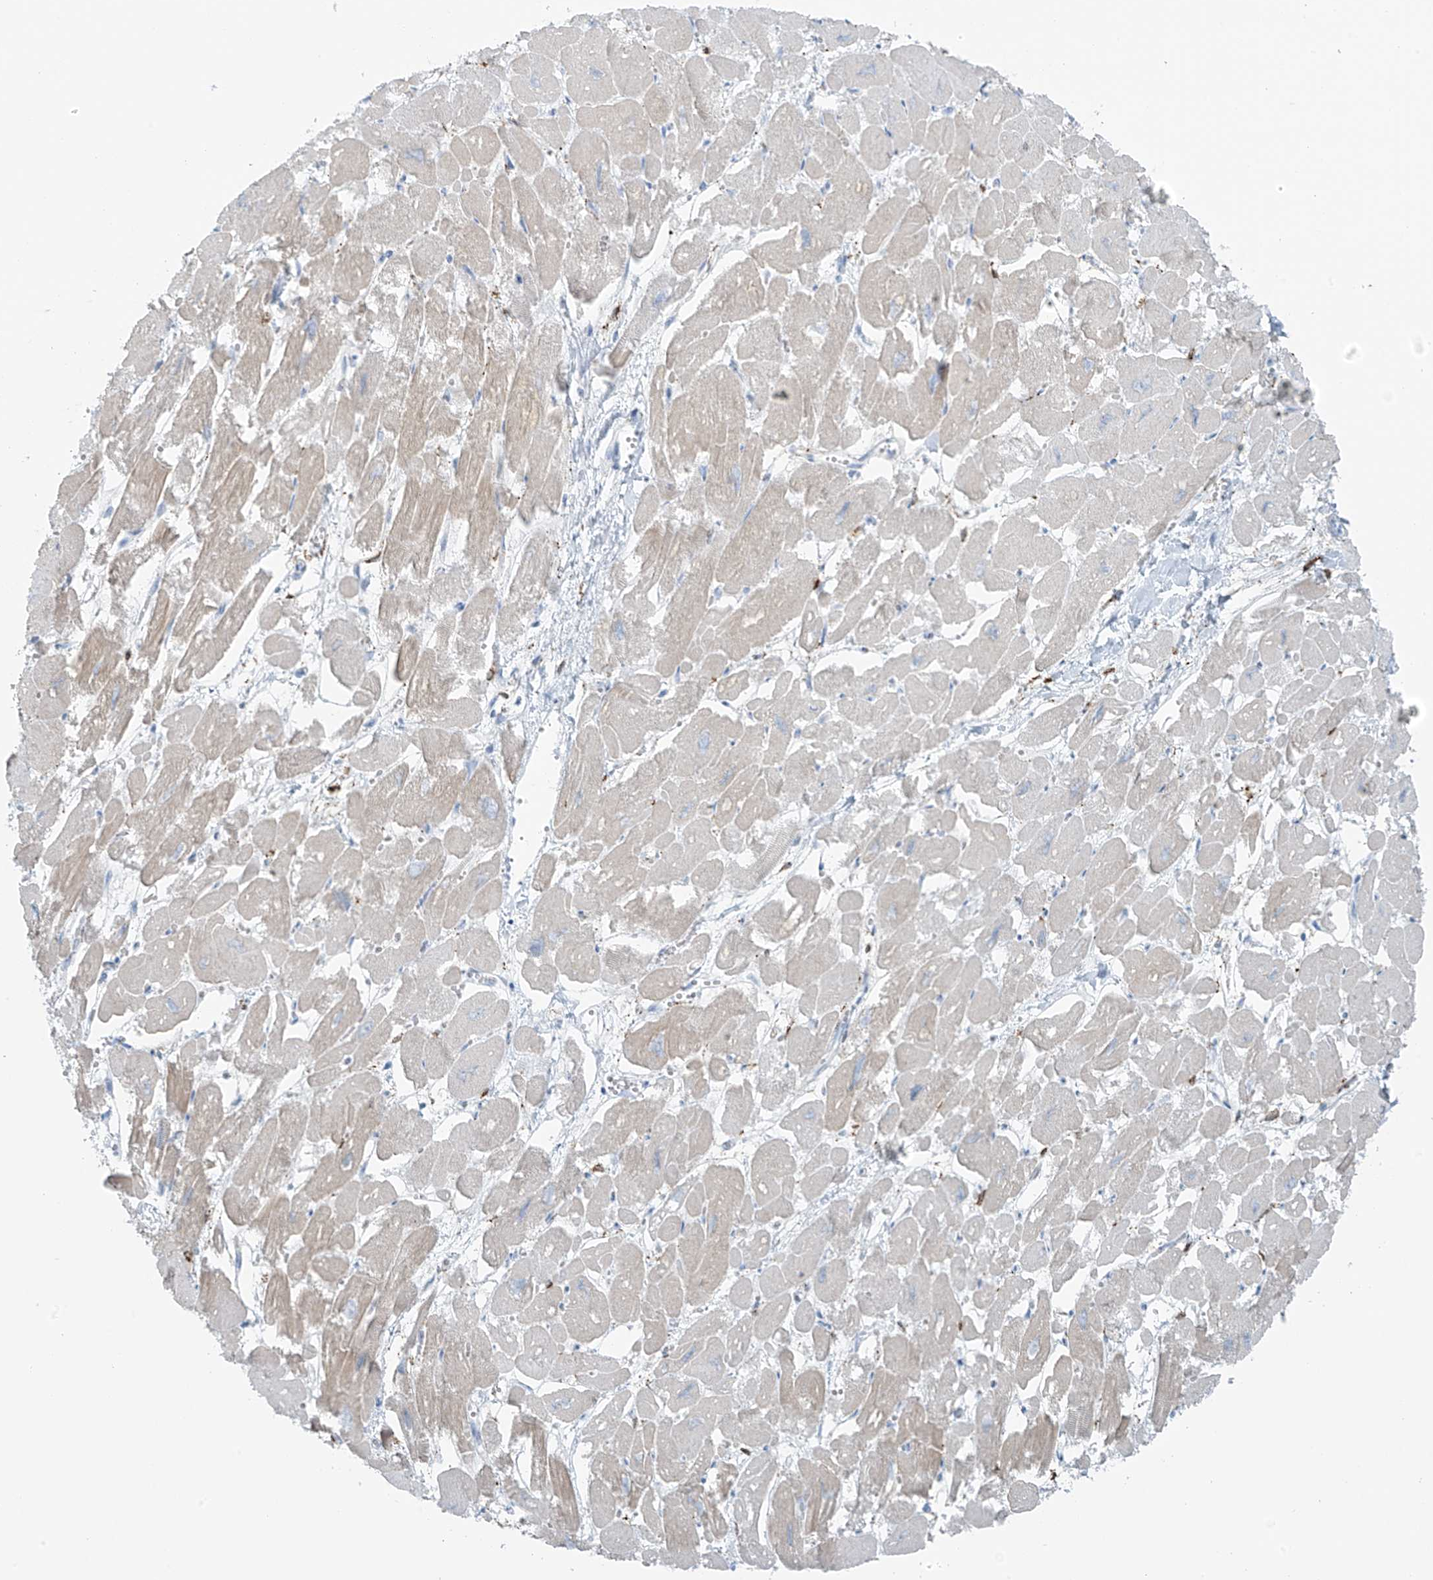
{"staining": {"intensity": "weak", "quantity": "<25%", "location": "cytoplasmic/membranous"}, "tissue": "heart muscle", "cell_type": "Cardiomyocytes", "image_type": "normal", "snomed": [{"axis": "morphology", "description": "Normal tissue, NOS"}, {"axis": "topography", "description": "Heart"}], "caption": "High power microscopy histopathology image of an IHC photomicrograph of benign heart muscle, revealing no significant expression in cardiomyocytes. Nuclei are stained in blue.", "gene": "SLC25A43", "patient": {"sex": "male", "age": 54}}